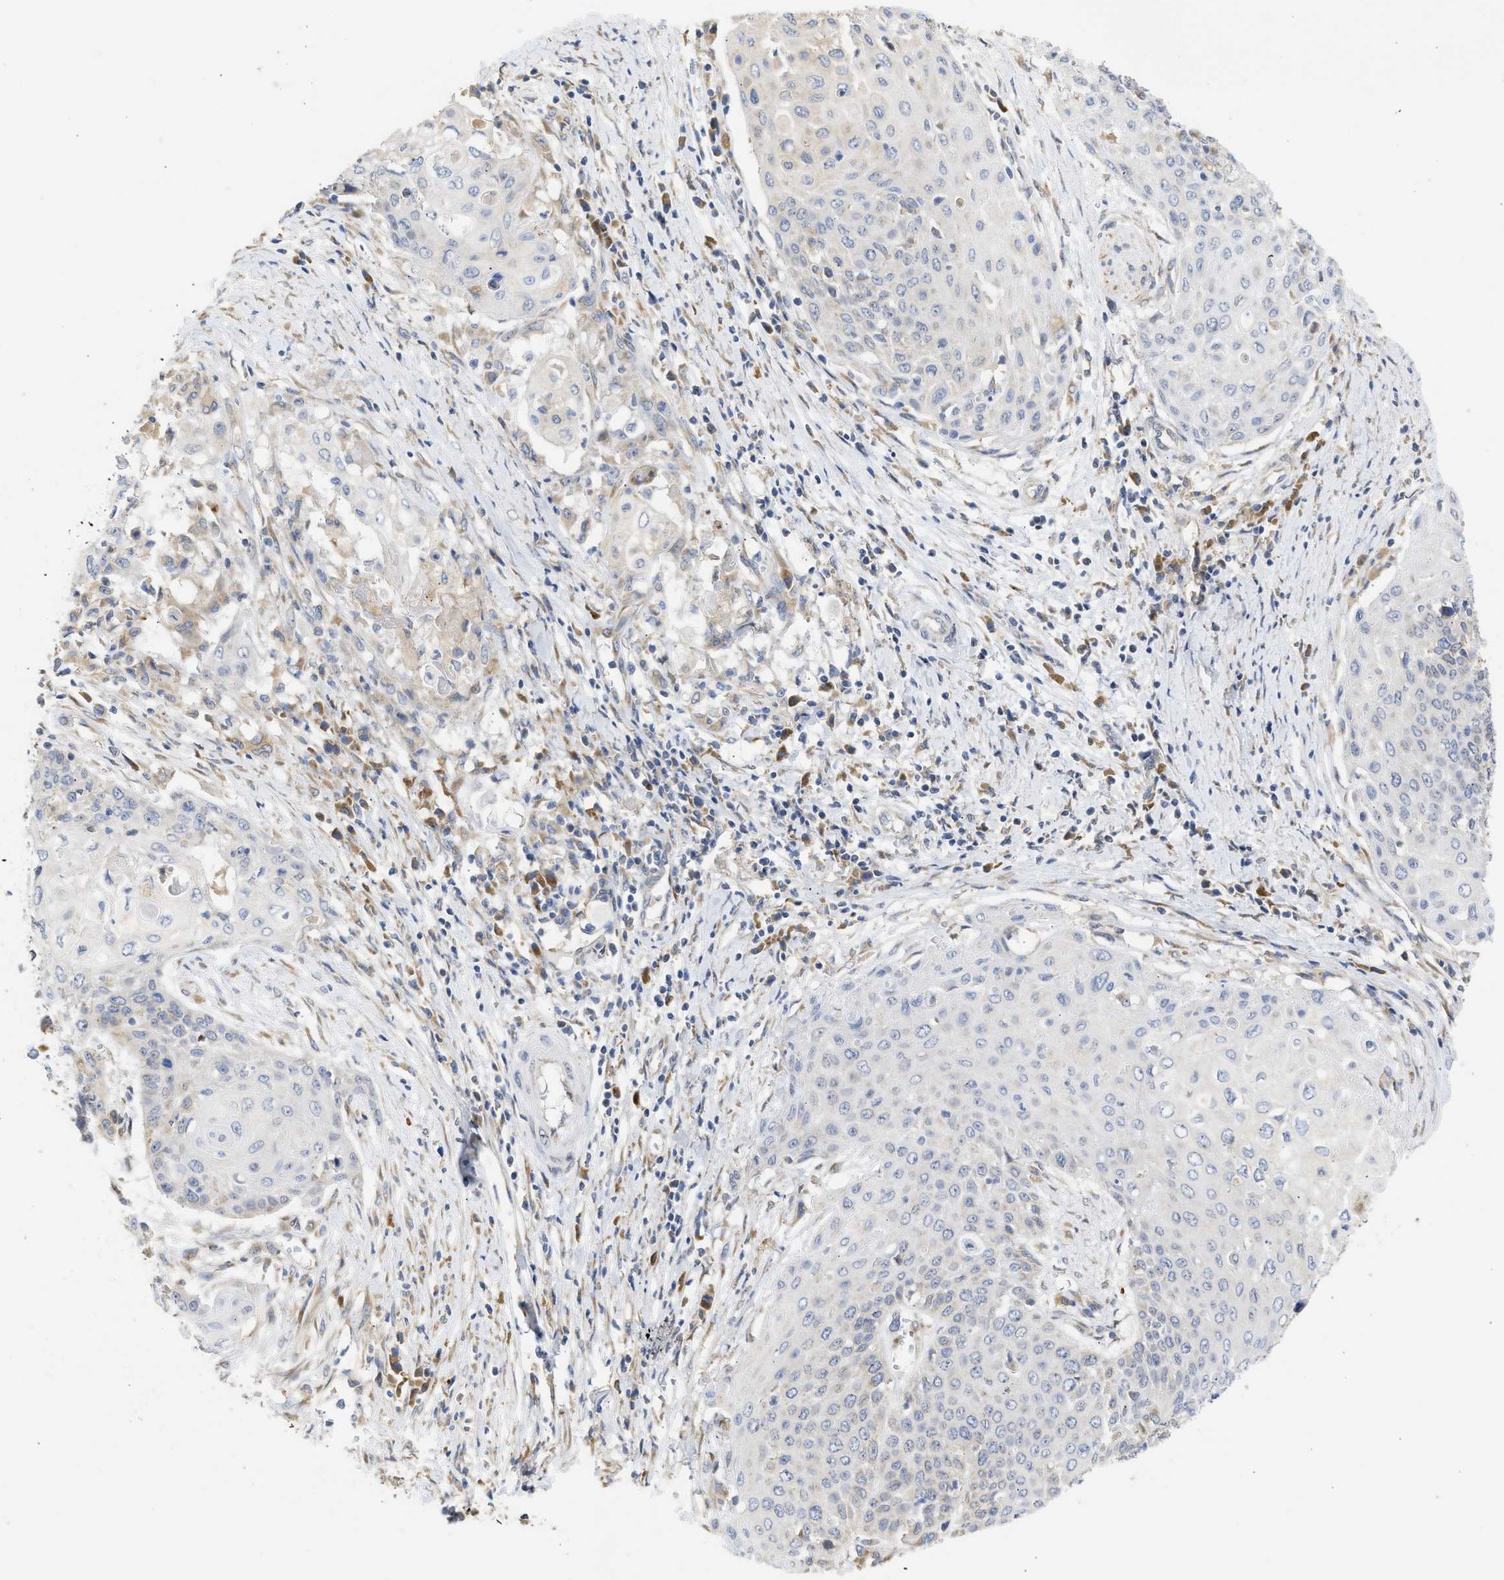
{"staining": {"intensity": "weak", "quantity": "<25%", "location": "cytoplasmic/membranous"}, "tissue": "cervical cancer", "cell_type": "Tumor cells", "image_type": "cancer", "snomed": [{"axis": "morphology", "description": "Squamous cell carcinoma, NOS"}, {"axis": "topography", "description": "Cervix"}], "caption": "This is an IHC micrograph of cervical cancer (squamous cell carcinoma). There is no positivity in tumor cells.", "gene": "TMED1", "patient": {"sex": "female", "age": 39}}